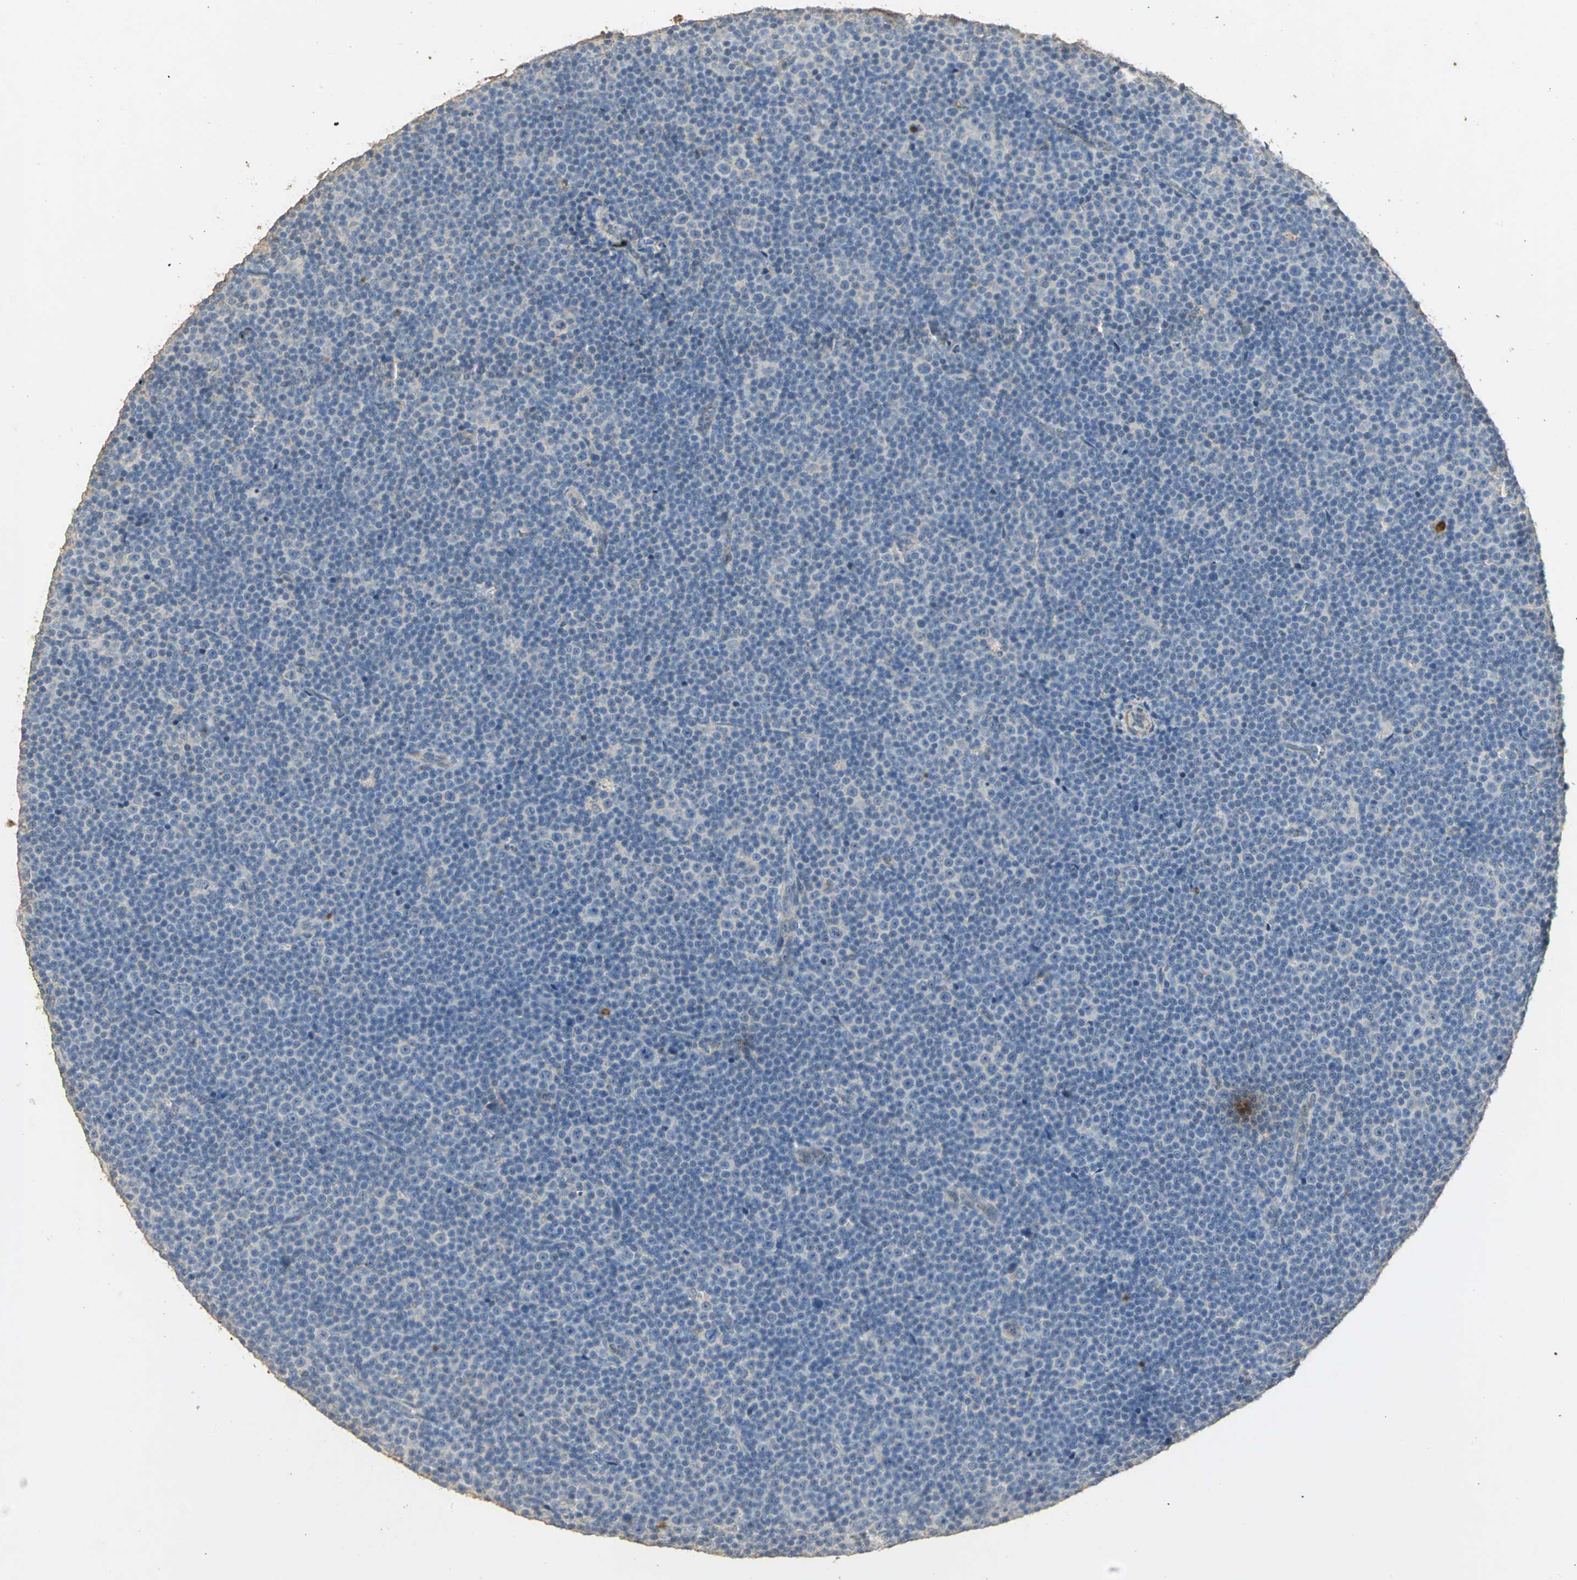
{"staining": {"intensity": "negative", "quantity": "none", "location": "none"}, "tissue": "lymphoma", "cell_type": "Tumor cells", "image_type": "cancer", "snomed": [{"axis": "morphology", "description": "Malignant lymphoma, non-Hodgkin's type, Low grade"}, {"axis": "topography", "description": "Lymph node"}], "caption": "High power microscopy histopathology image of an IHC micrograph of lymphoma, revealing no significant staining in tumor cells.", "gene": "ASB9", "patient": {"sex": "female", "age": 67}}